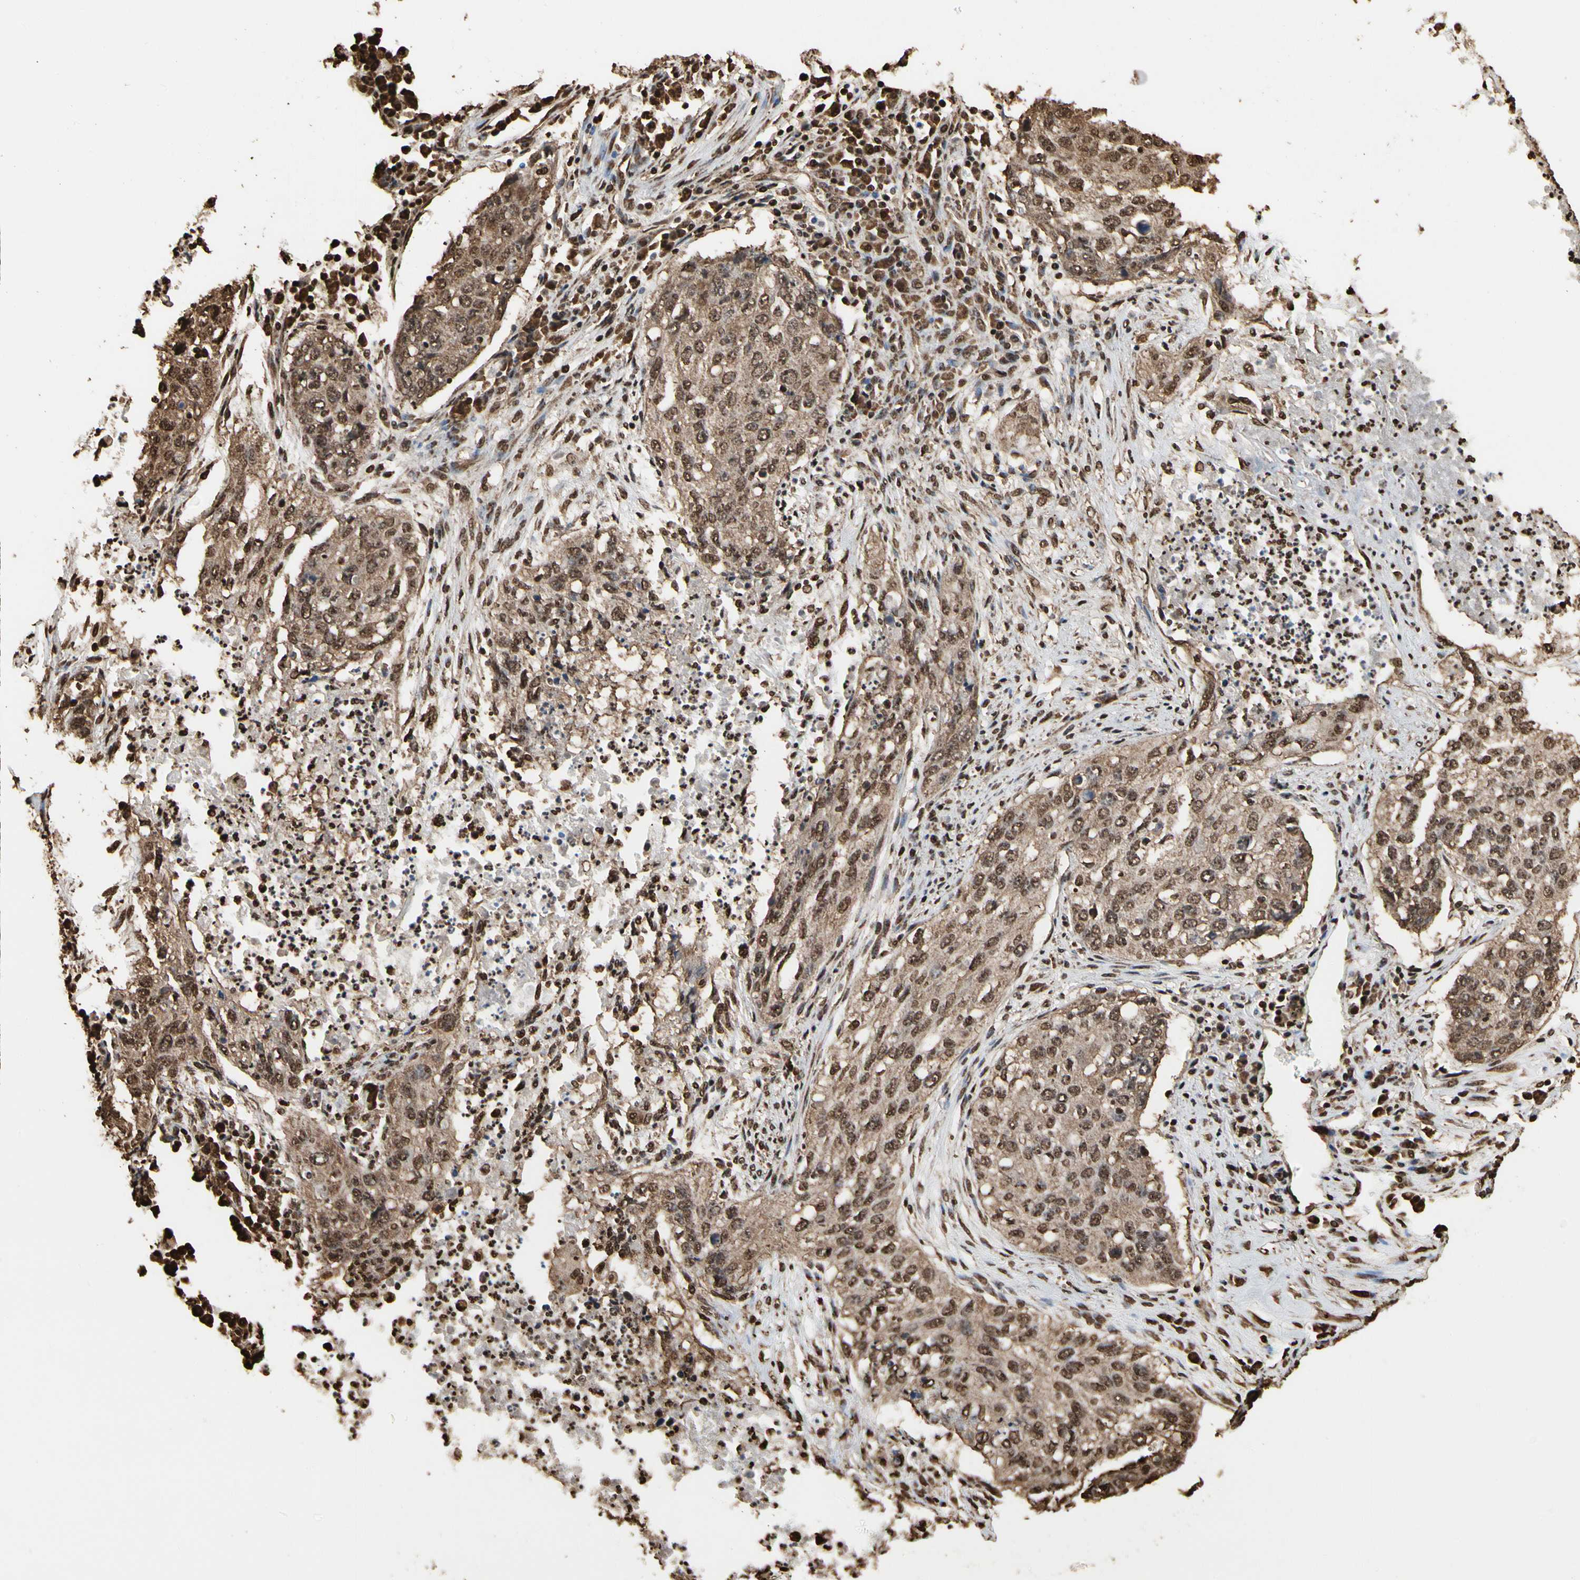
{"staining": {"intensity": "moderate", "quantity": ">75%", "location": "cytoplasmic/membranous,nuclear"}, "tissue": "lung cancer", "cell_type": "Tumor cells", "image_type": "cancer", "snomed": [{"axis": "morphology", "description": "Squamous cell carcinoma, NOS"}, {"axis": "topography", "description": "Lung"}], "caption": "Brown immunohistochemical staining in human lung cancer (squamous cell carcinoma) reveals moderate cytoplasmic/membranous and nuclear staining in about >75% of tumor cells.", "gene": "HNRNPK", "patient": {"sex": "female", "age": 63}}